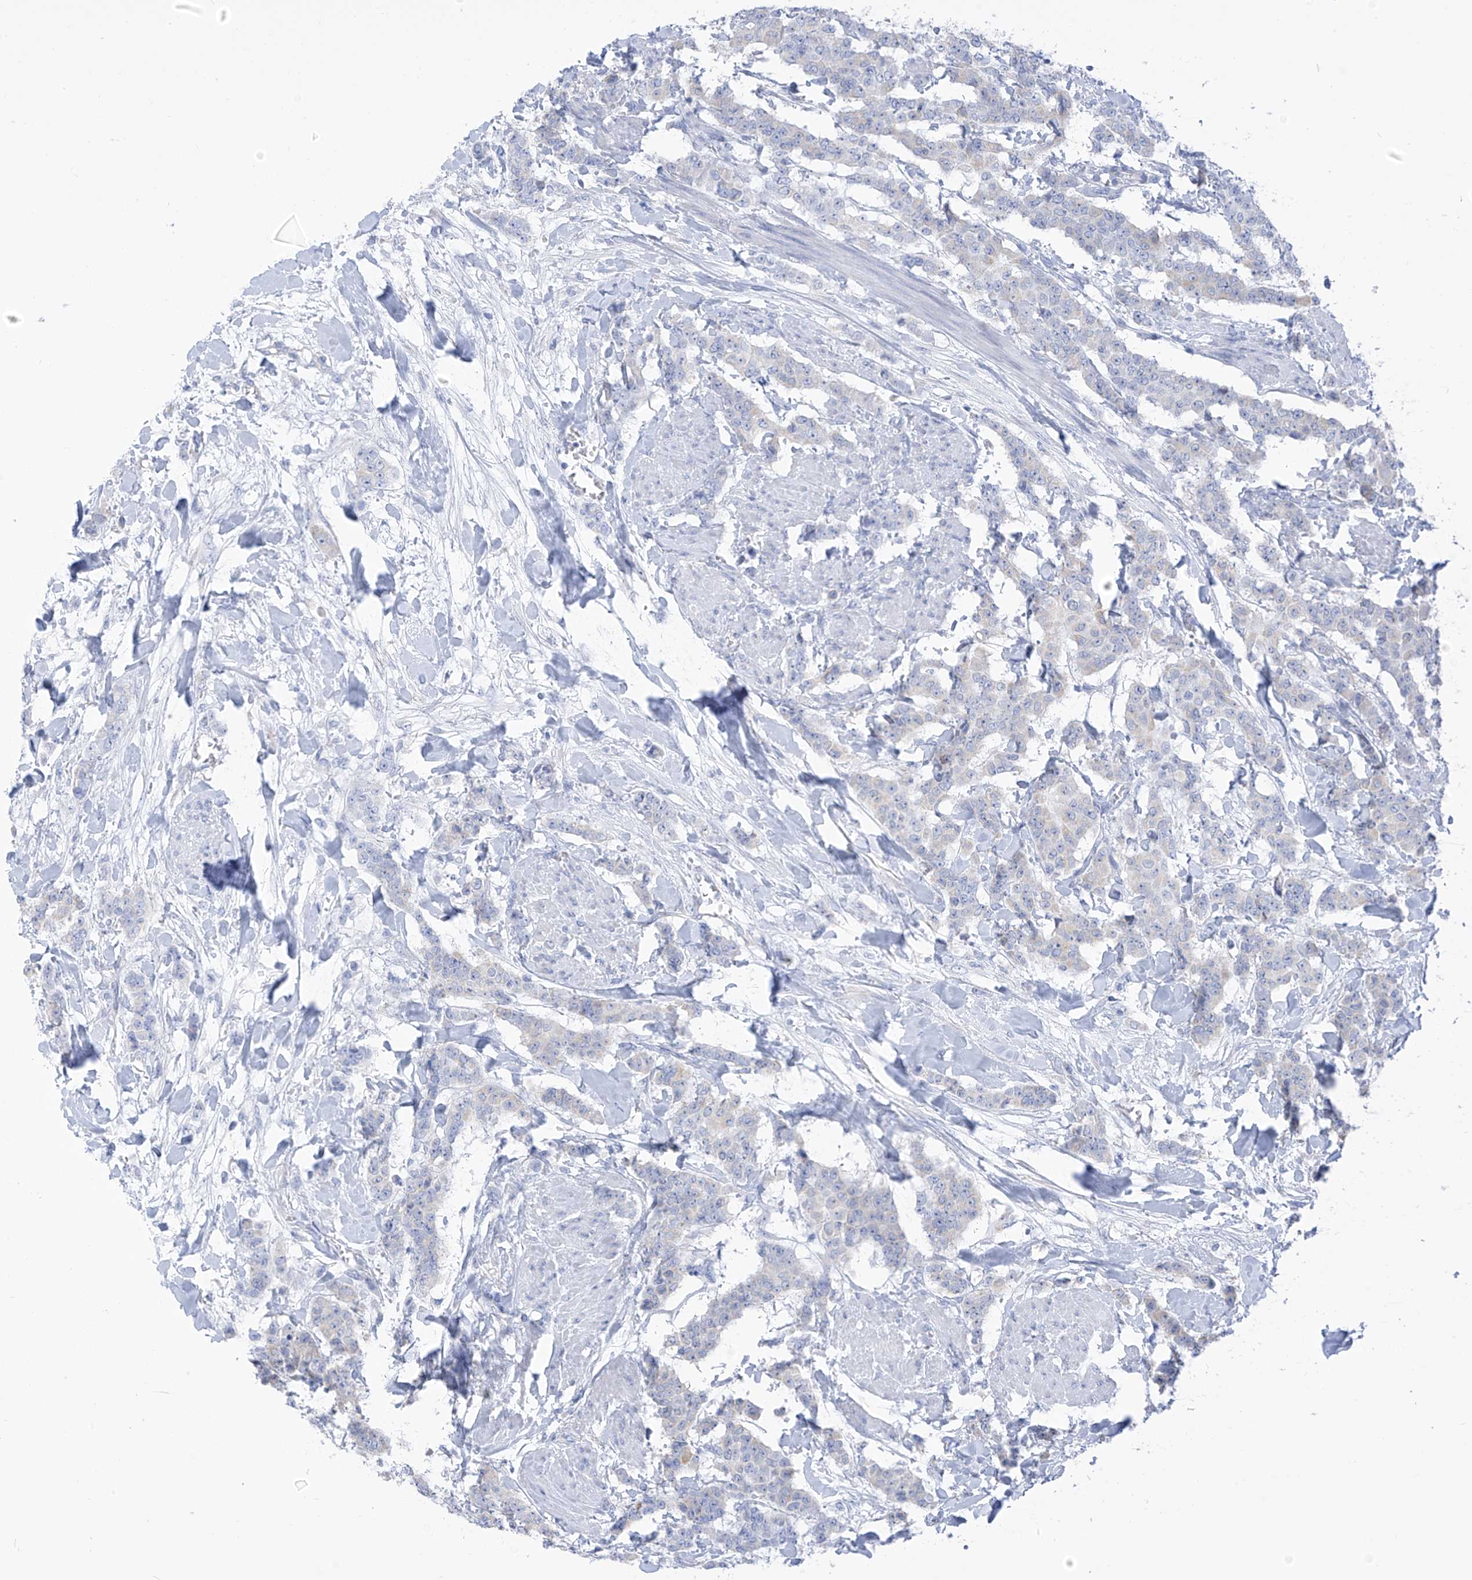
{"staining": {"intensity": "negative", "quantity": "none", "location": "none"}, "tissue": "breast cancer", "cell_type": "Tumor cells", "image_type": "cancer", "snomed": [{"axis": "morphology", "description": "Duct carcinoma"}, {"axis": "topography", "description": "Breast"}], "caption": "Immunohistochemistry (IHC) micrograph of human infiltrating ductal carcinoma (breast) stained for a protein (brown), which exhibits no positivity in tumor cells.", "gene": "RCN2", "patient": {"sex": "female", "age": 40}}